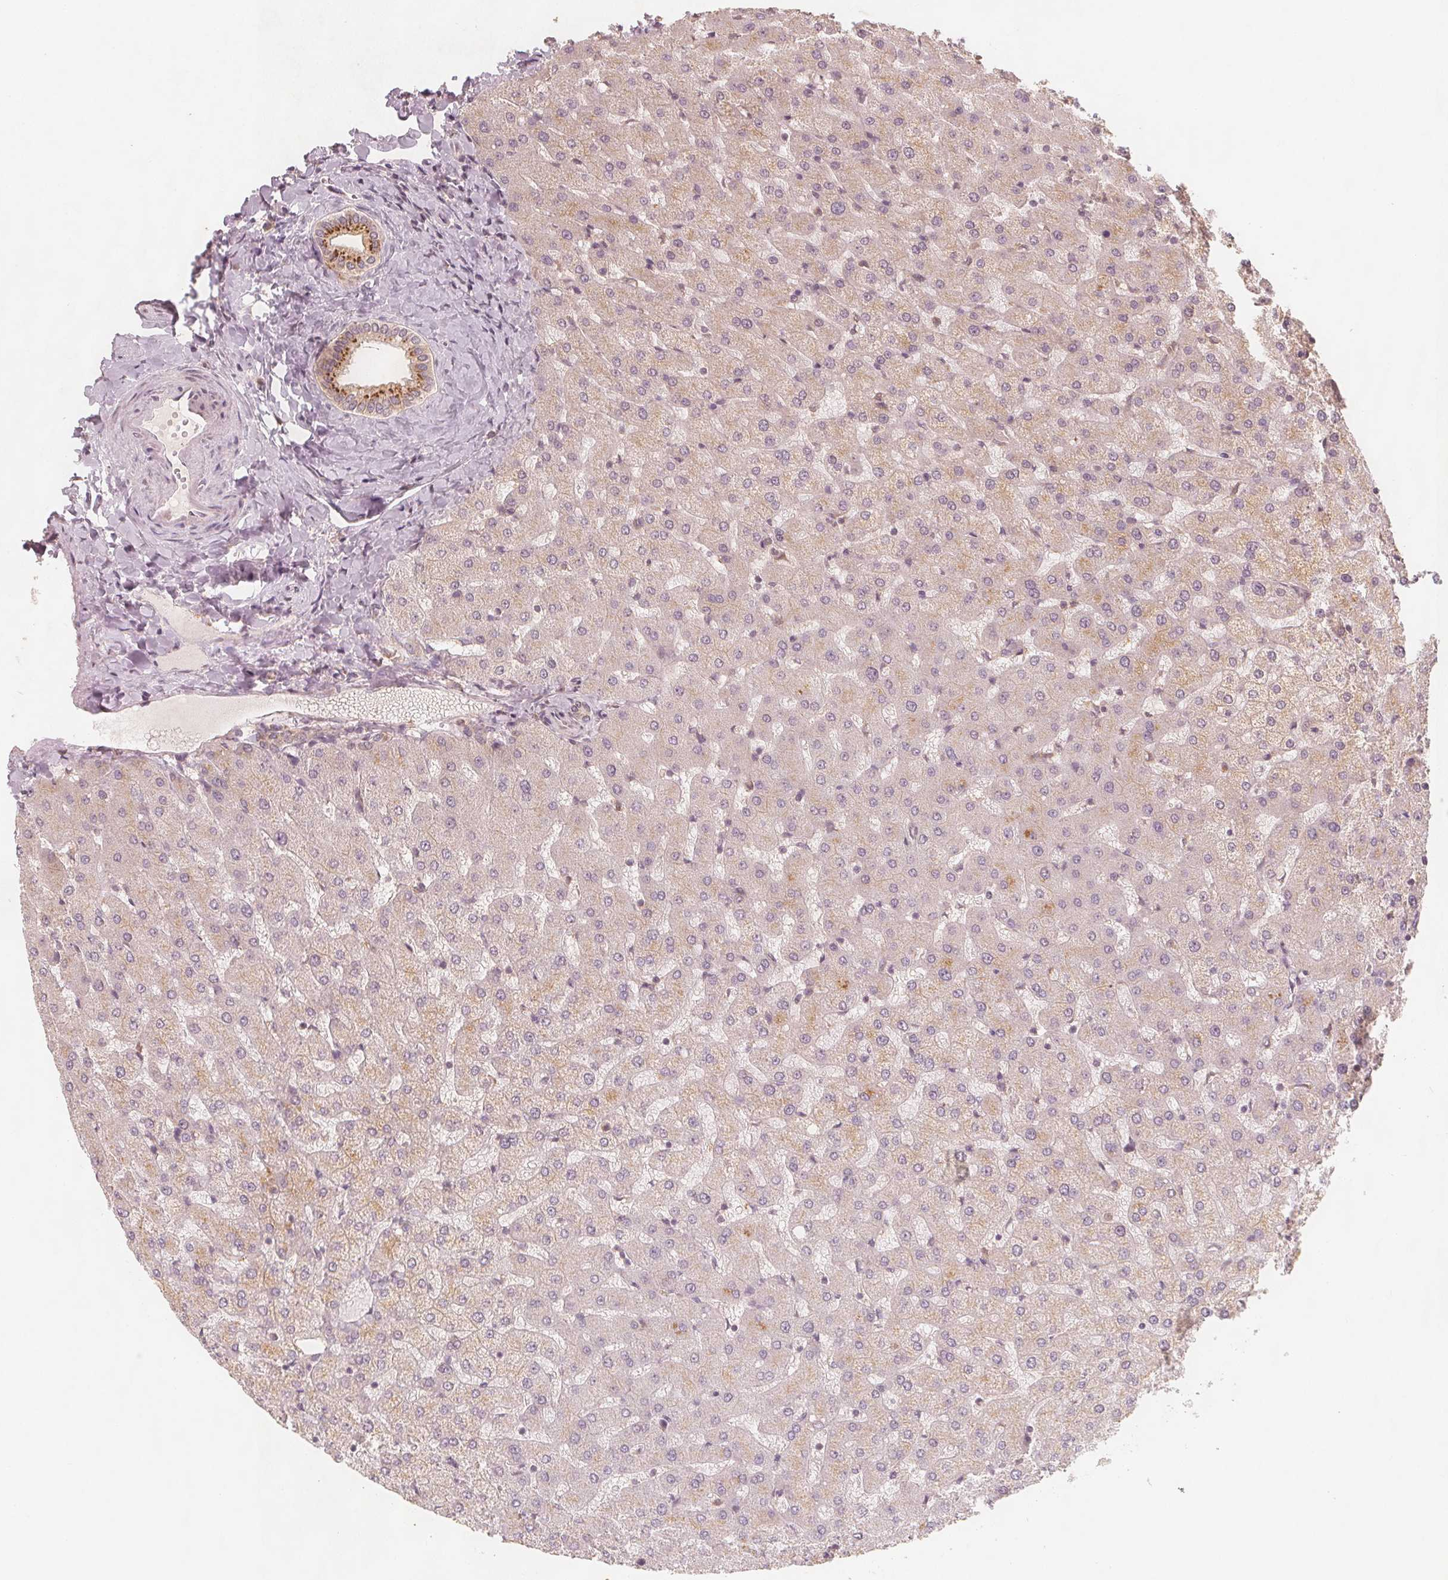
{"staining": {"intensity": "moderate", "quantity": "25%-75%", "location": "cytoplasmic/membranous"}, "tissue": "liver", "cell_type": "Cholangiocytes", "image_type": "normal", "snomed": [{"axis": "morphology", "description": "Normal tissue, NOS"}, {"axis": "topography", "description": "Liver"}], "caption": "DAB immunohistochemical staining of unremarkable liver demonstrates moderate cytoplasmic/membranous protein staining in about 25%-75% of cholangiocytes.", "gene": "NCSTN", "patient": {"sex": "female", "age": 50}}